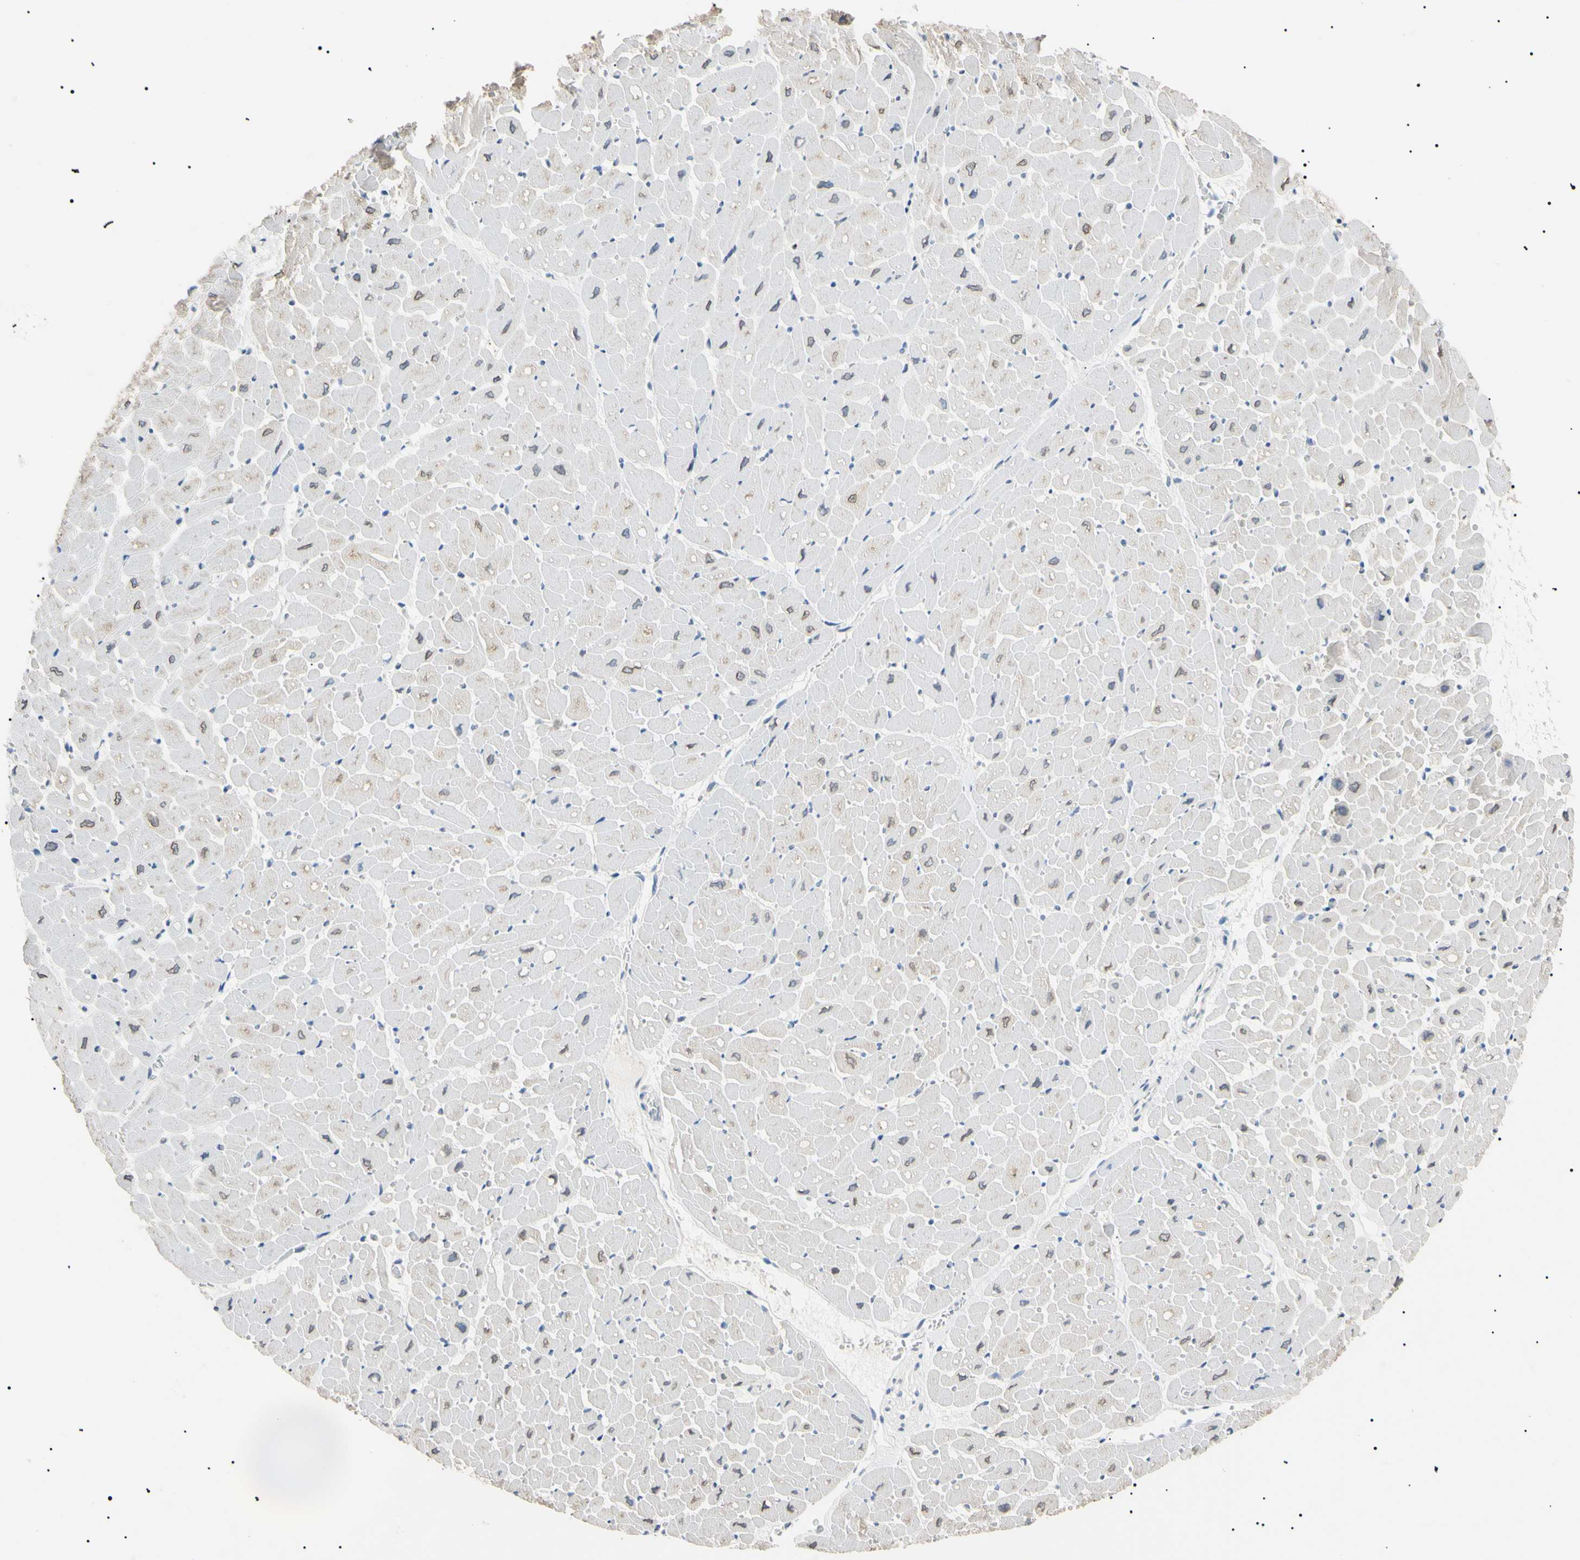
{"staining": {"intensity": "weak", "quantity": "<25%", "location": "cytoplasmic/membranous"}, "tissue": "heart muscle", "cell_type": "Cardiomyocytes", "image_type": "normal", "snomed": [{"axis": "morphology", "description": "Normal tissue, NOS"}, {"axis": "topography", "description": "Heart"}], "caption": "A histopathology image of heart muscle stained for a protein shows no brown staining in cardiomyocytes. (DAB IHC visualized using brightfield microscopy, high magnification).", "gene": "CGB3", "patient": {"sex": "male", "age": 45}}